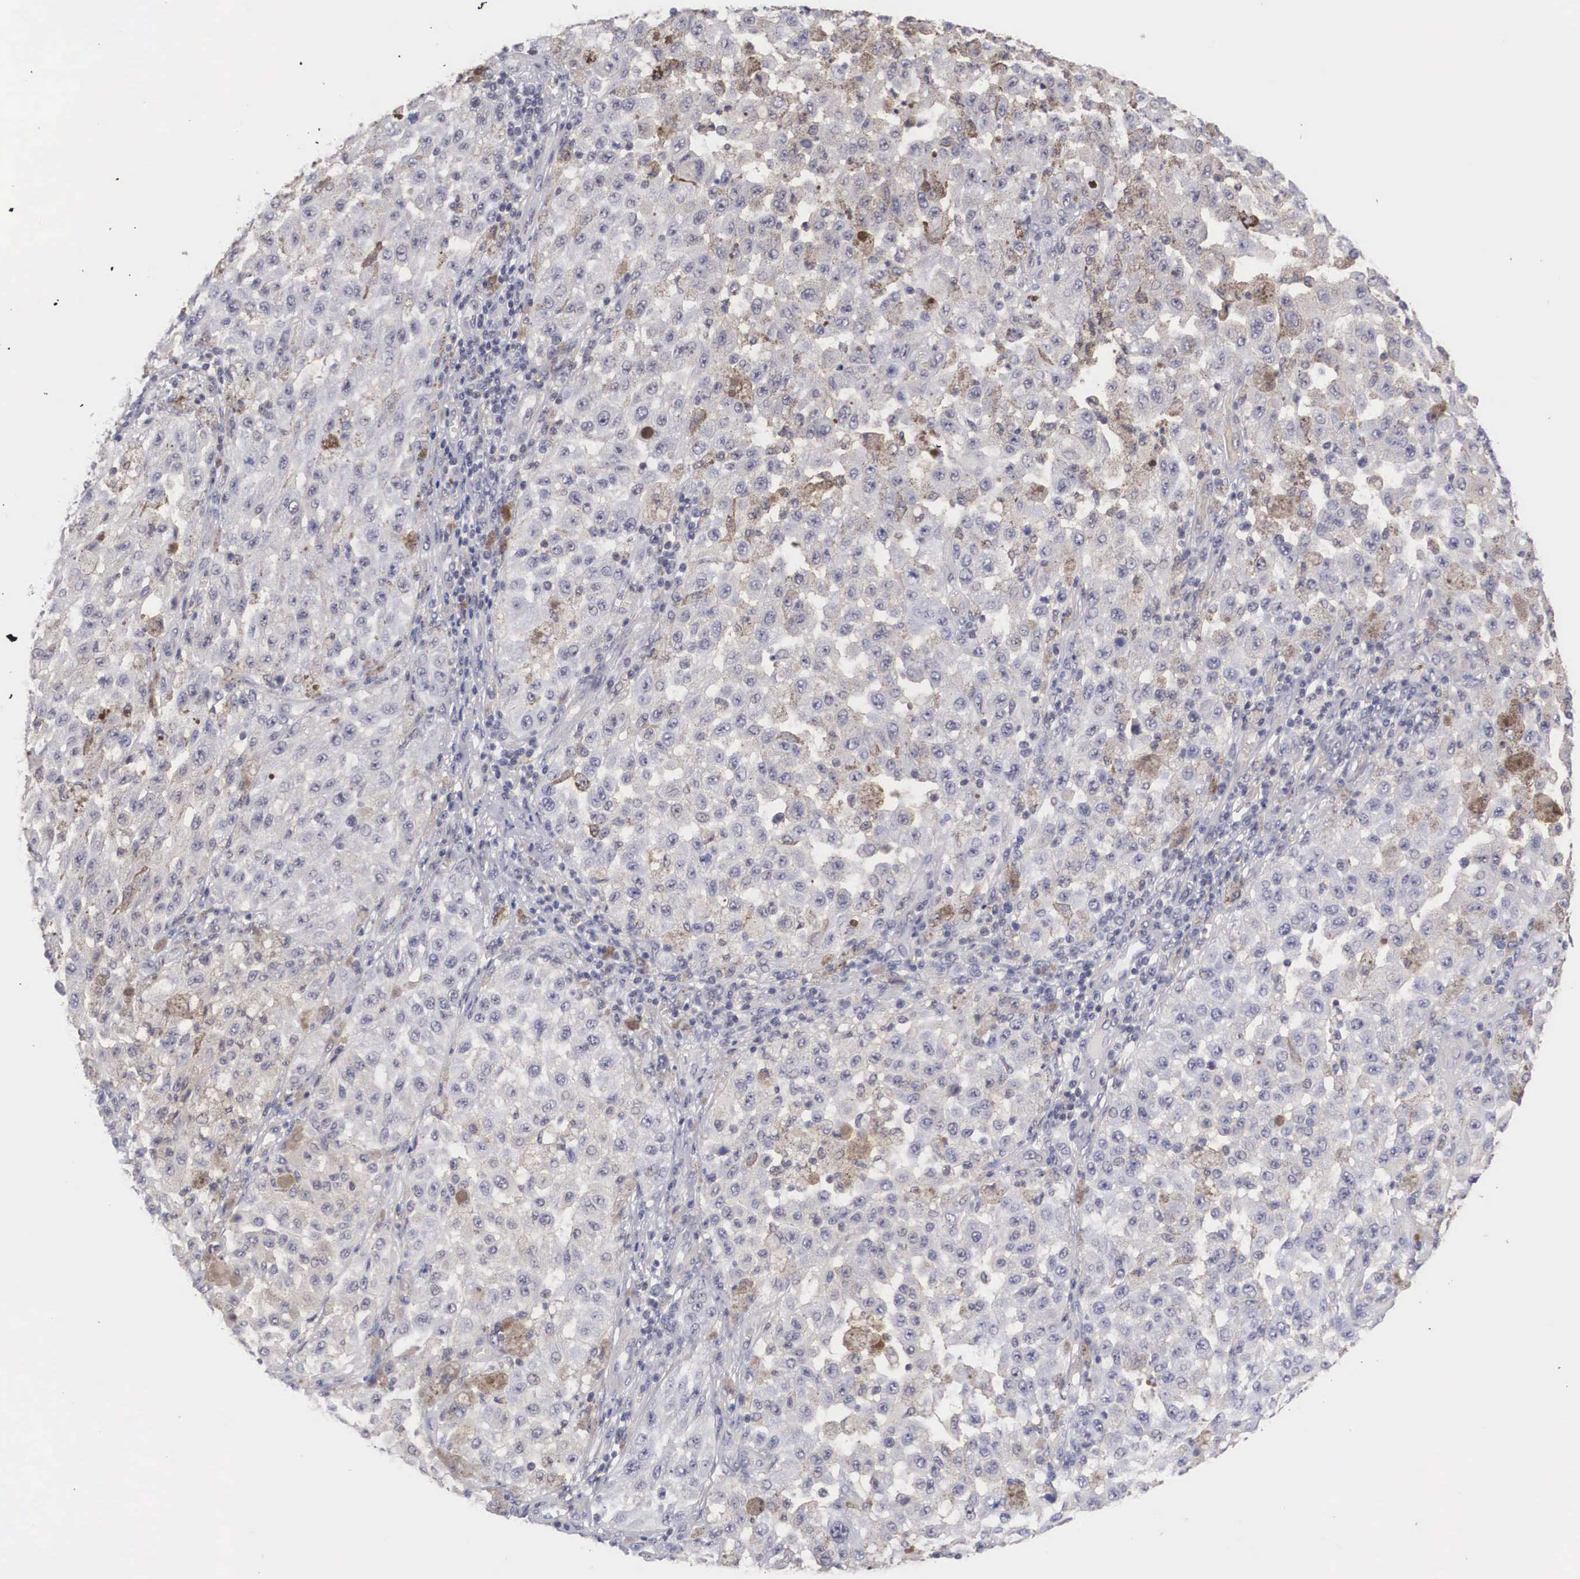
{"staining": {"intensity": "negative", "quantity": "none", "location": "none"}, "tissue": "melanoma", "cell_type": "Tumor cells", "image_type": "cancer", "snomed": [{"axis": "morphology", "description": "Malignant melanoma, NOS"}, {"axis": "topography", "description": "Skin"}], "caption": "An IHC histopathology image of malignant melanoma is shown. There is no staining in tumor cells of malignant melanoma.", "gene": "NR4A2", "patient": {"sex": "female", "age": 64}}